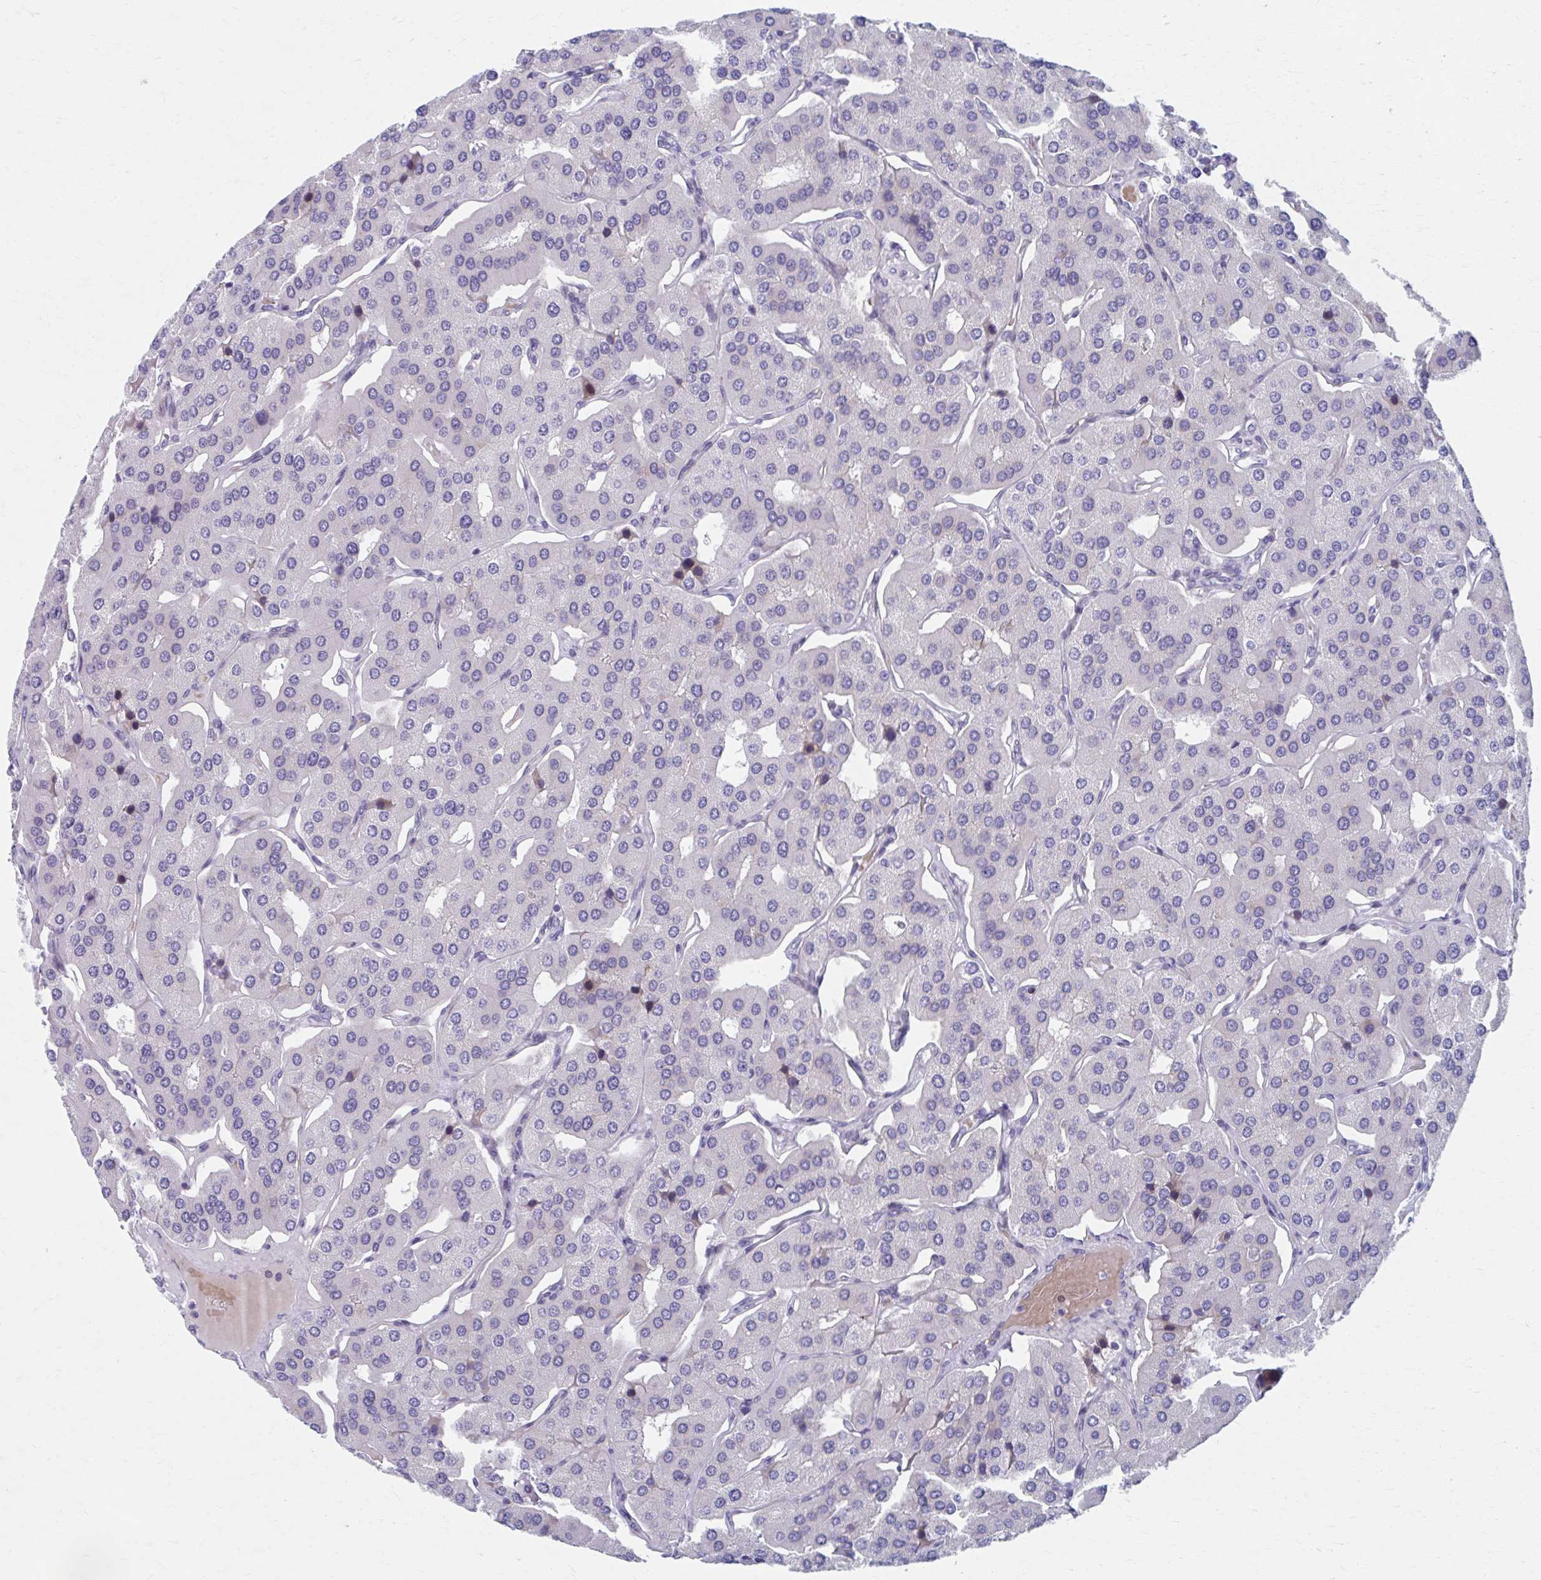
{"staining": {"intensity": "negative", "quantity": "none", "location": "none"}, "tissue": "parathyroid gland", "cell_type": "Glandular cells", "image_type": "normal", "snomed": [{"axis": "morphology", "description": "Normal tissue, NOS"}, {"axis": "morphology", "description": "Adenoma, NOS"}, {"axis": "topography", "description": "Parathyroid gland"}], "caption": "IHC photomicrograph of unremarkable parathyroid gland: parathyroid gland stained with DAB shows no significant protein expression in glandular cells.", "gene": "ABHD16B", "patient": {"sex": "female", "age": 86}}